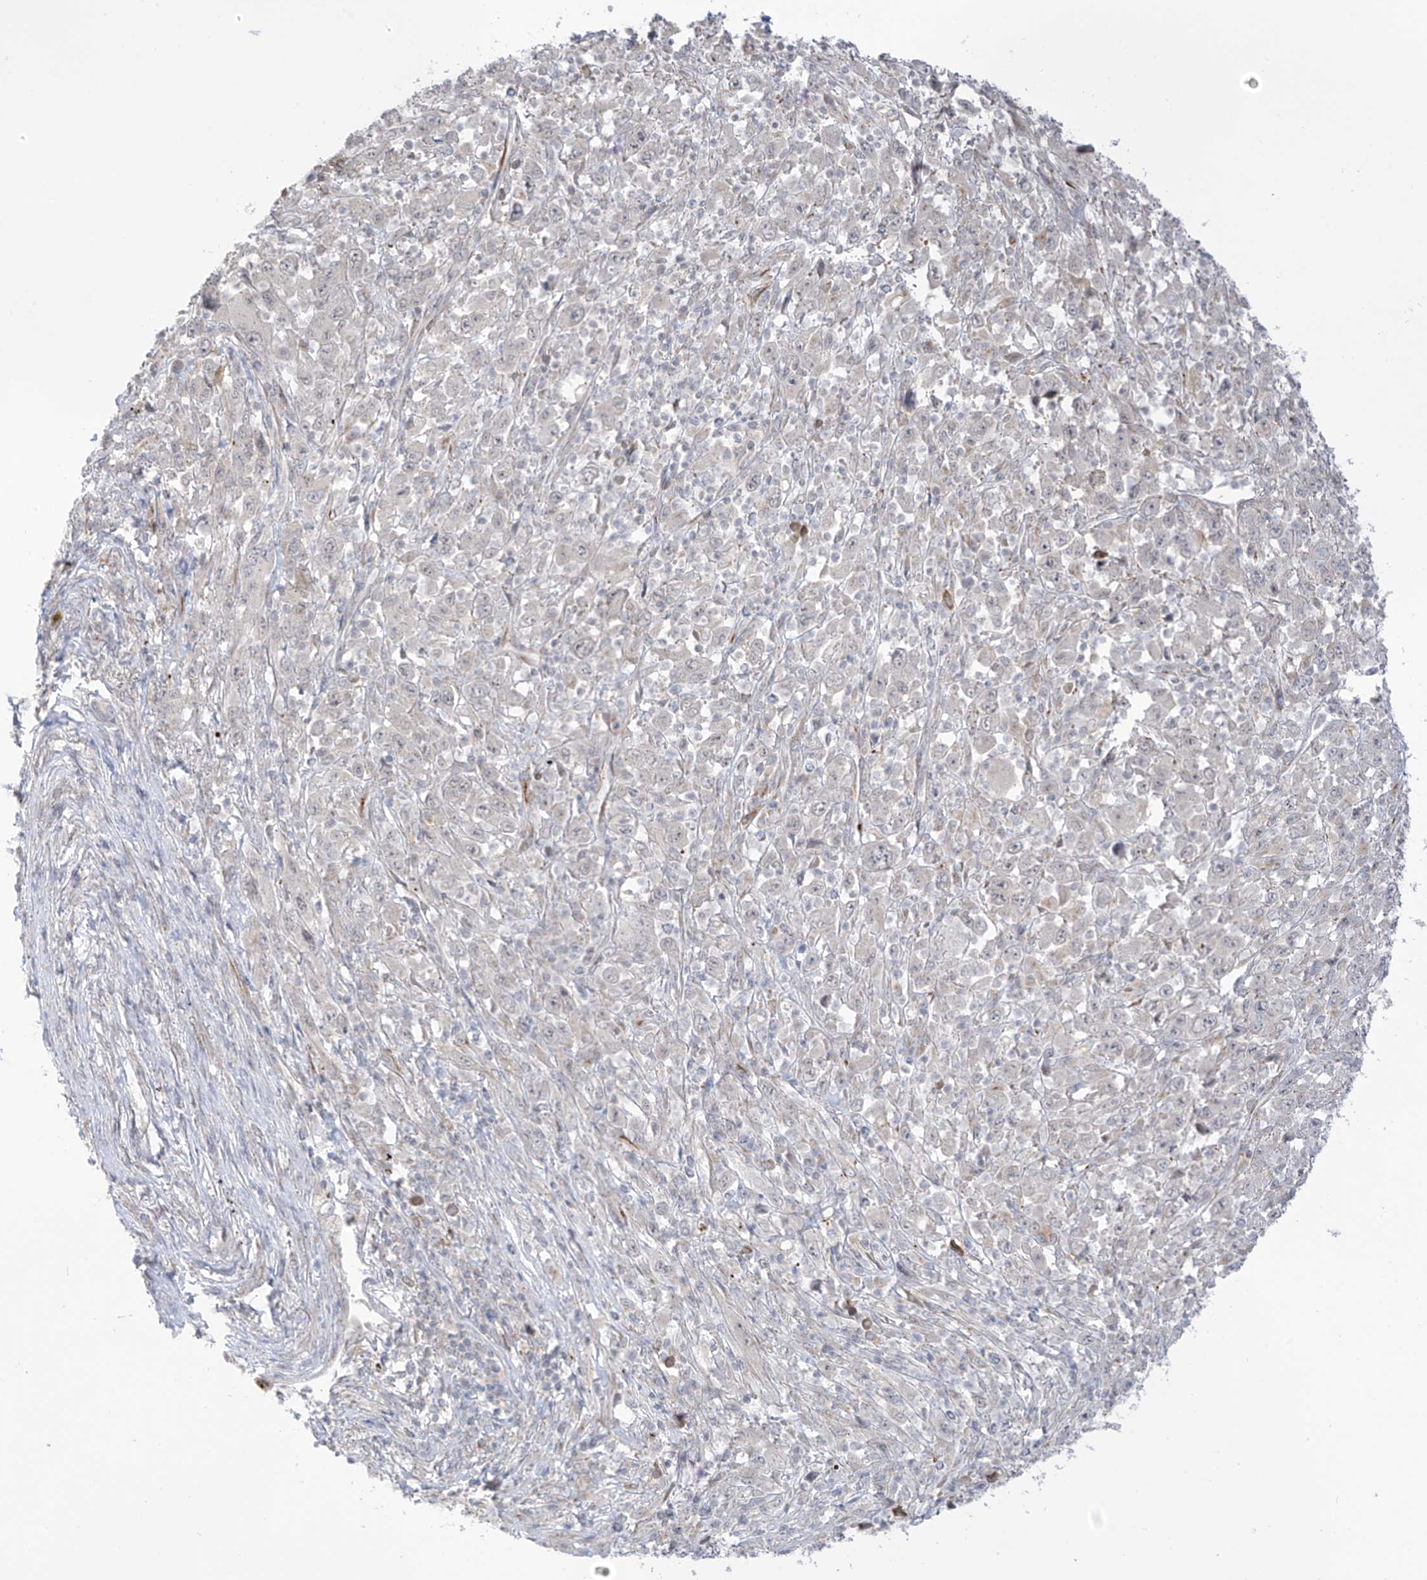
{"staining": {"intensity": "weak", "quantity": "<25%", "location": "cytoplasmic/membranous"}, "tissue": "melanoma", "cell_type": "Tumor cells", "image_type": "cancer", "snomed": [{"axis": "morphology", "description": "Malignant melanoma, Metastatic site"}, {"axis": "topography", "description": "Skin"}], "caption": "This is an IHC photomicrograph of melanoma. There is no expression in tumor cells.", "gene": "HS6ST2", "patient": {"sex": "female", "age": 56}}